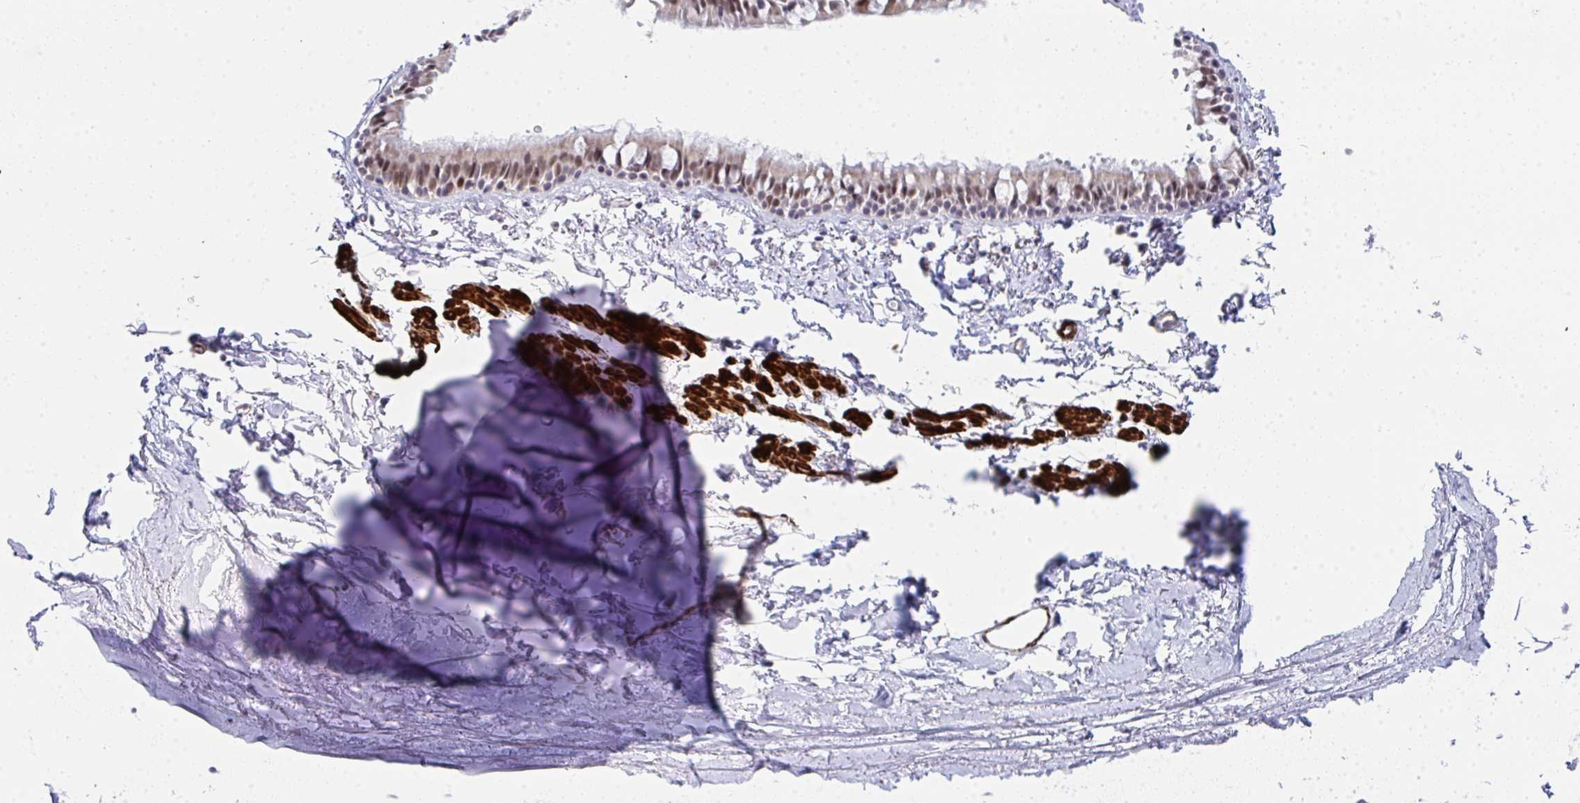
{"staining": {"intensity": "weak", "quantity": ">75%", "location": "nuclear"}, "tissue": "bronchus", "cell_type": "Respiratory epithelial cells", "image_type": "normal", "snomed": [{"axis": "morphology", "description": "Normal tissue, NOS"}, {"axis": "topography", "description": "Cartilage tissue"}, {"axis": "topography", "description": "Bronchus"}, {"axis": "topography", "description": "Peripheral nerve tissue"}], "caption": "A brown stain labels weak nuclear positivity of a protein in respiratory epithelial cells of normal human bronchus. (DAB (3,3'-diaminobenzidine) IHC, brown staining for protein, blue staining for nuclei).", "gene": "GINS2", "patient": {"sex": "female", "age": 59}}